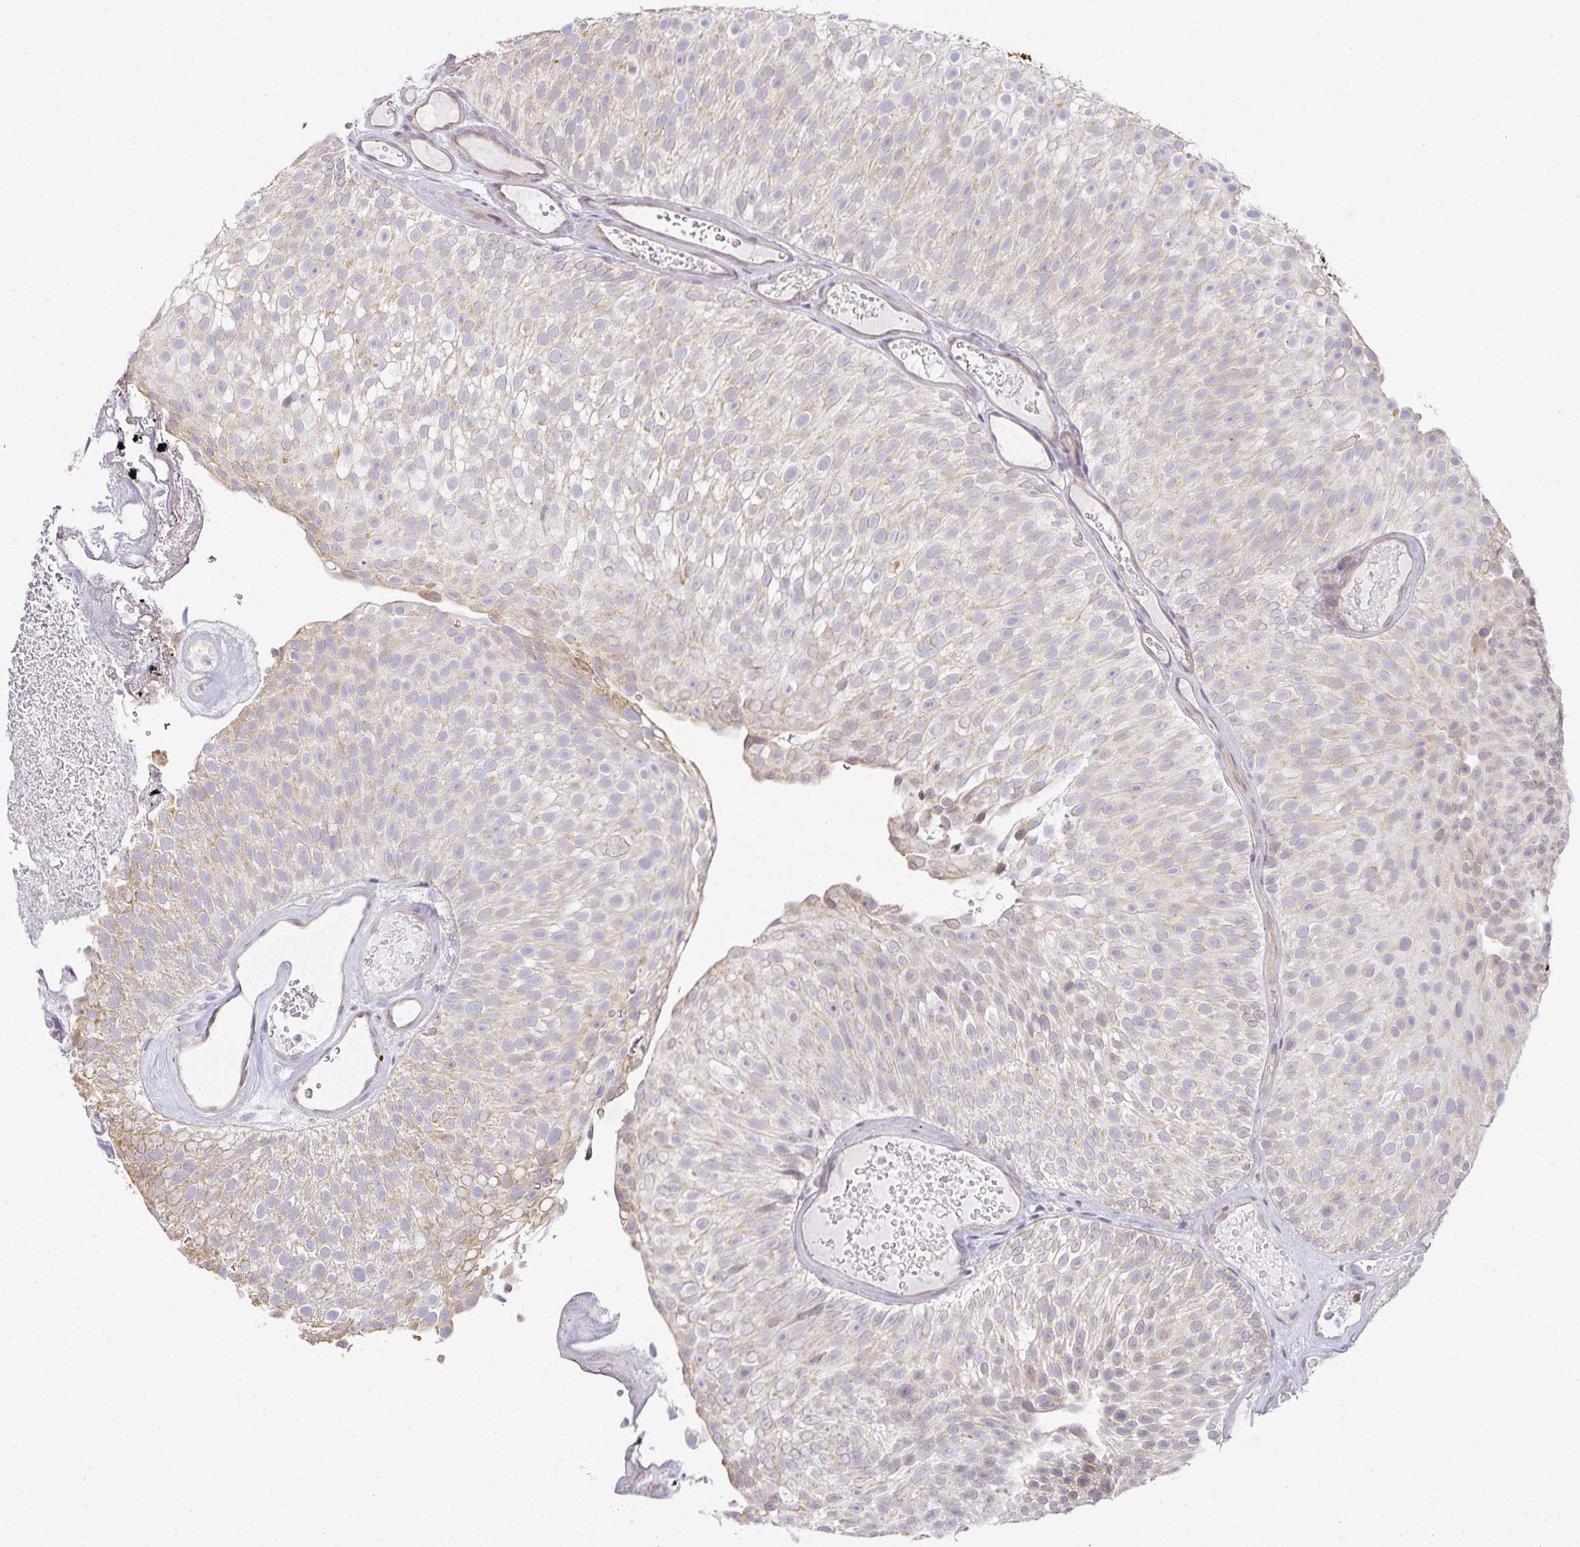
{"staining": {"intensity": "weak", "quantity": "<25%", "location": "cytoplasmic/membranous"}, "tissue": "urothelial cancer", "cell_type": "Tumor cells", "image_type": "cancer", "snomed": [{"axis": "morphology", "description": "Urothelial carcinoma, Low grade"}, {"axis": "topography", "description": "Urinary bladder"}], "caption": "Human urothelial cancer stained for a protein using IHC demonstrates no expression in tumor cells.", "gene": "GP2", "patient": {"sex": "male", "age": 78}}